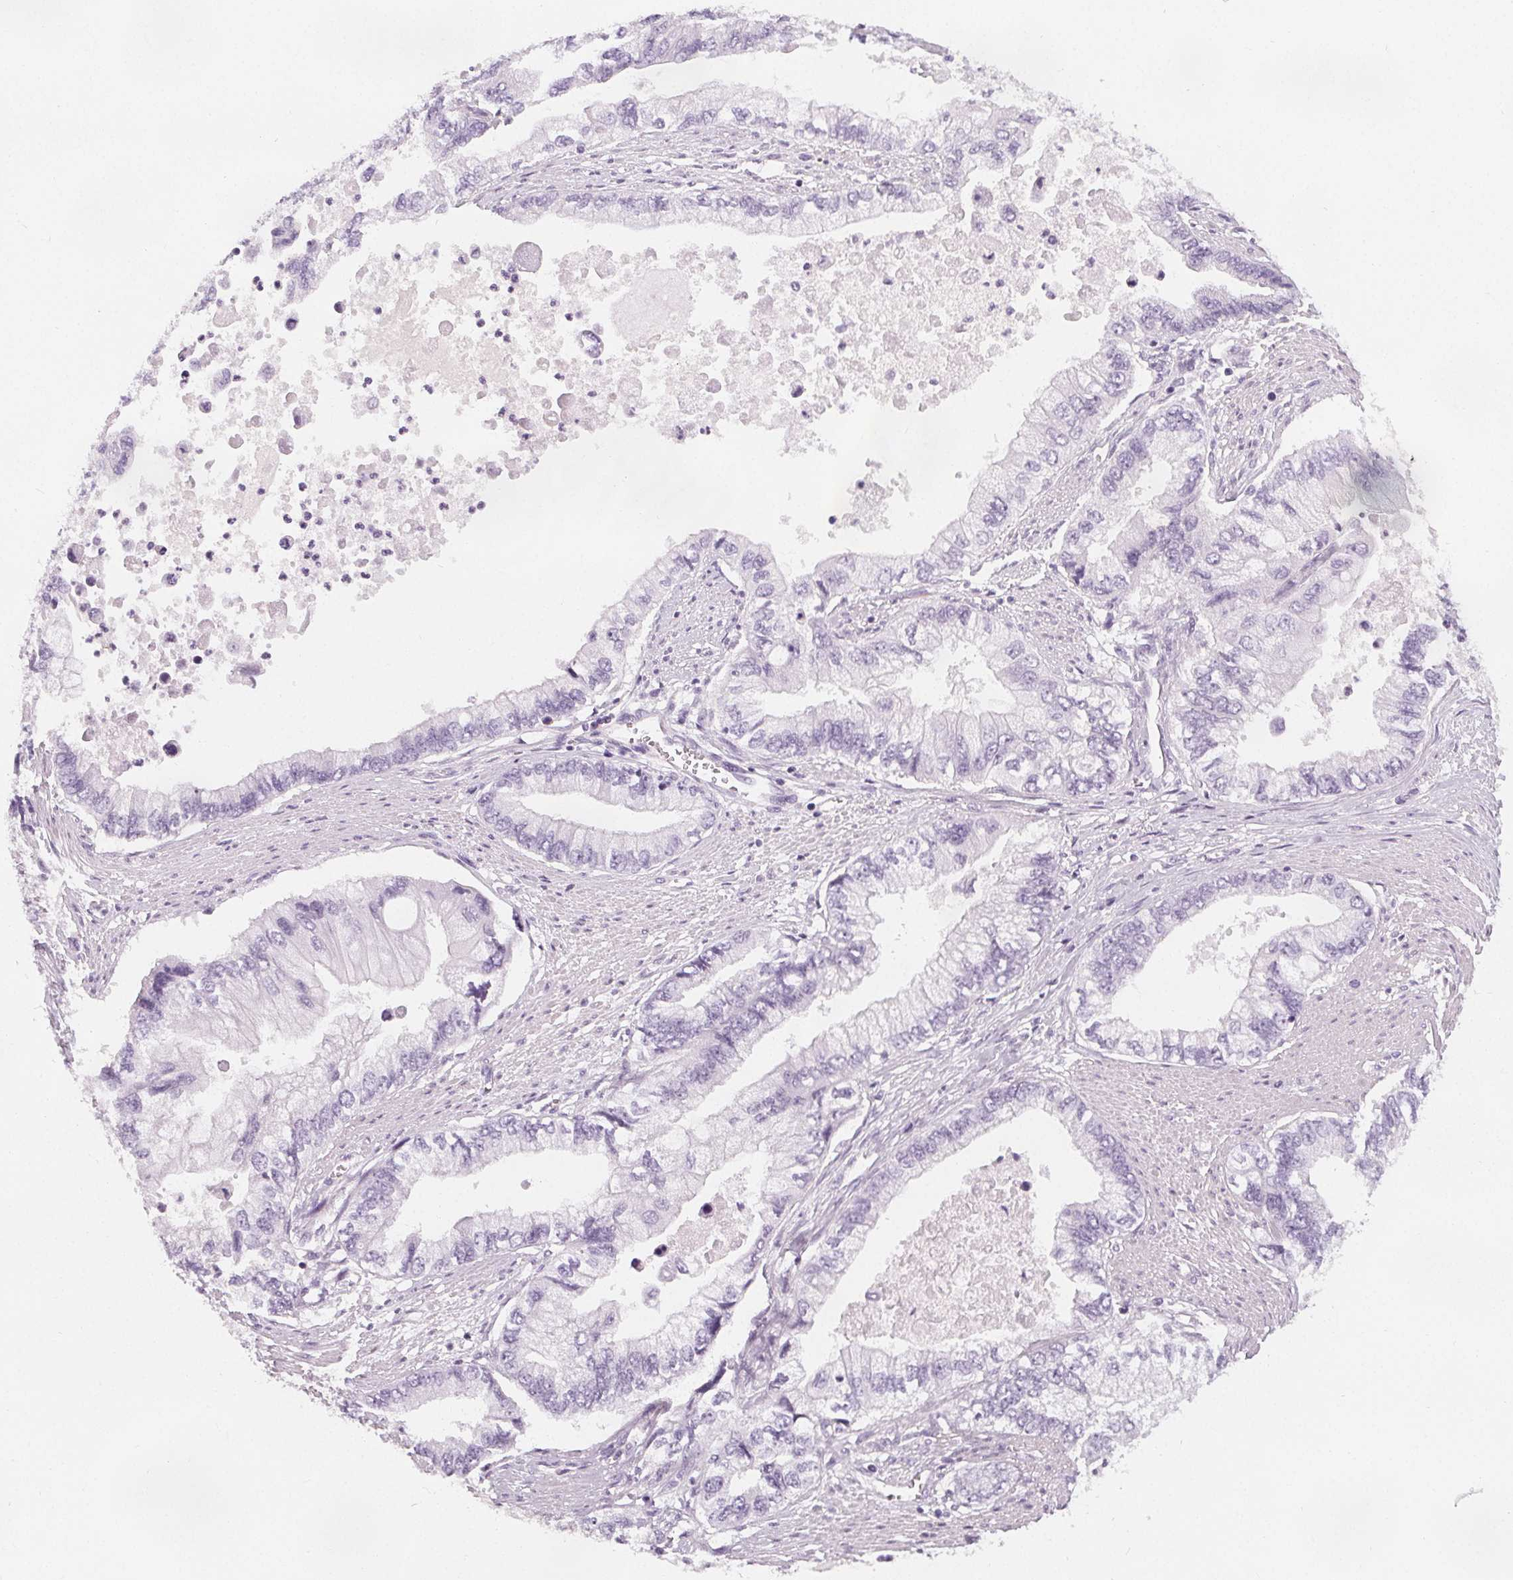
{"staining": {"intensity": "negative", "quantity": "none", "location": "none"}, "tissue": "stomach cancer", "cell_type": "Tumor cells", "image_type": "cancer", "snomed": [{"axis": "morphology", "description": "Adenocarcinoma, NOS"}, {"axis": "topography", "description": "Pancreas"}, {"axis": "topography", "description": "Stomach, upper"}], "caption": "Photomicrograph shows no significant protein staining in tumor cells of stomach cancer.", "gene": "SLC5A12", "patient": {"sex": "male", "age": 77}}